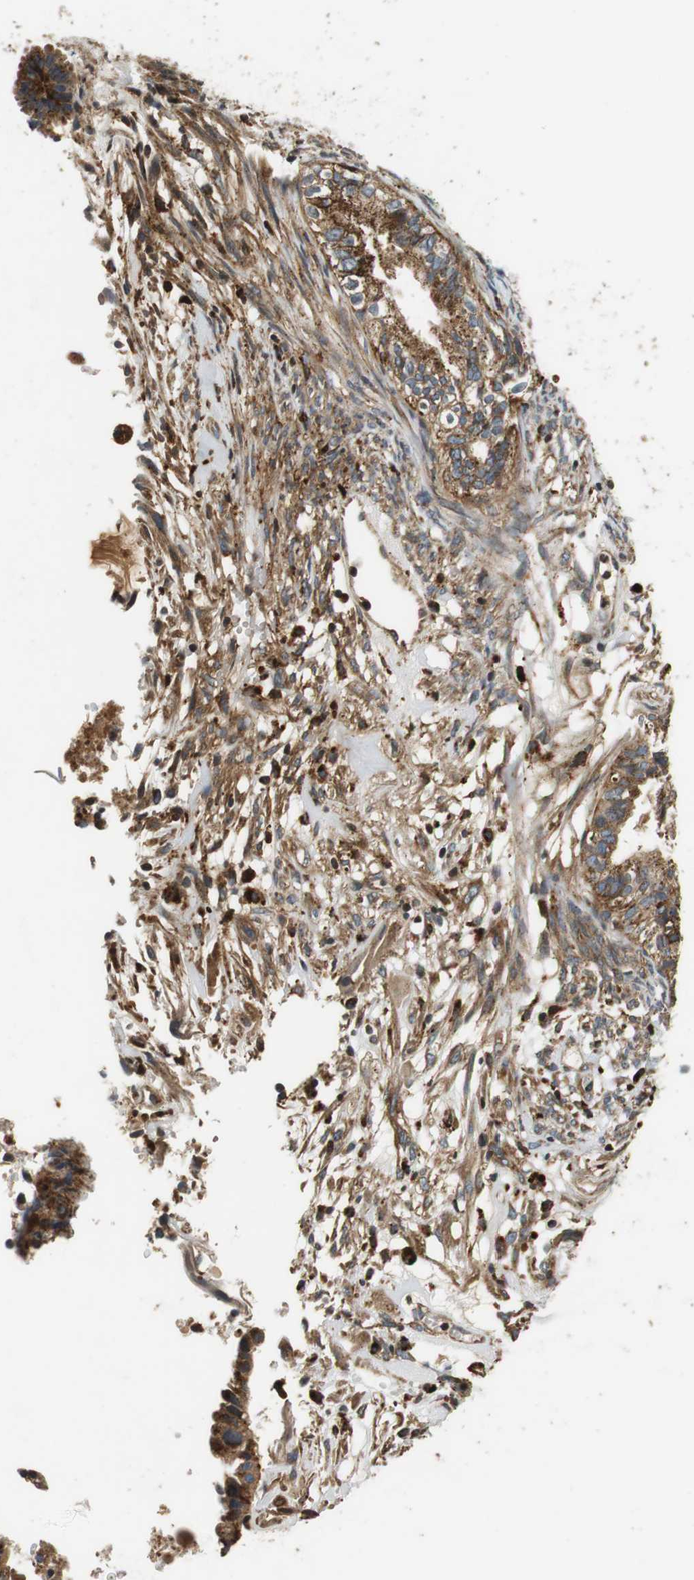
{"staining": {"intensity": "strong", "quantity": ">75%", "location": "cytoplasmic/membranous"}, "tissue": "cervical cancer", "cell_type": "Tumor cells", "image_type": "cancer", "snomed": [{"axis": "morphology", "description": "Normal tissue, NOS"}, {"axis": "morphology", "description": "Adenocarcinoma, NOS"}, {"axis": "topography", "description": "Cervix"}, {"axis": "topography", "description": "Endometrium"}], "caption": "Protein expression by immunohistochemistry displays strong cytoplasmic/membranous expression in about >75% of tumor cells in cervical cancer (adenocarcinoma).", "gene": "TXNRD1", "patient": {"sex": "female", "age": 86}}